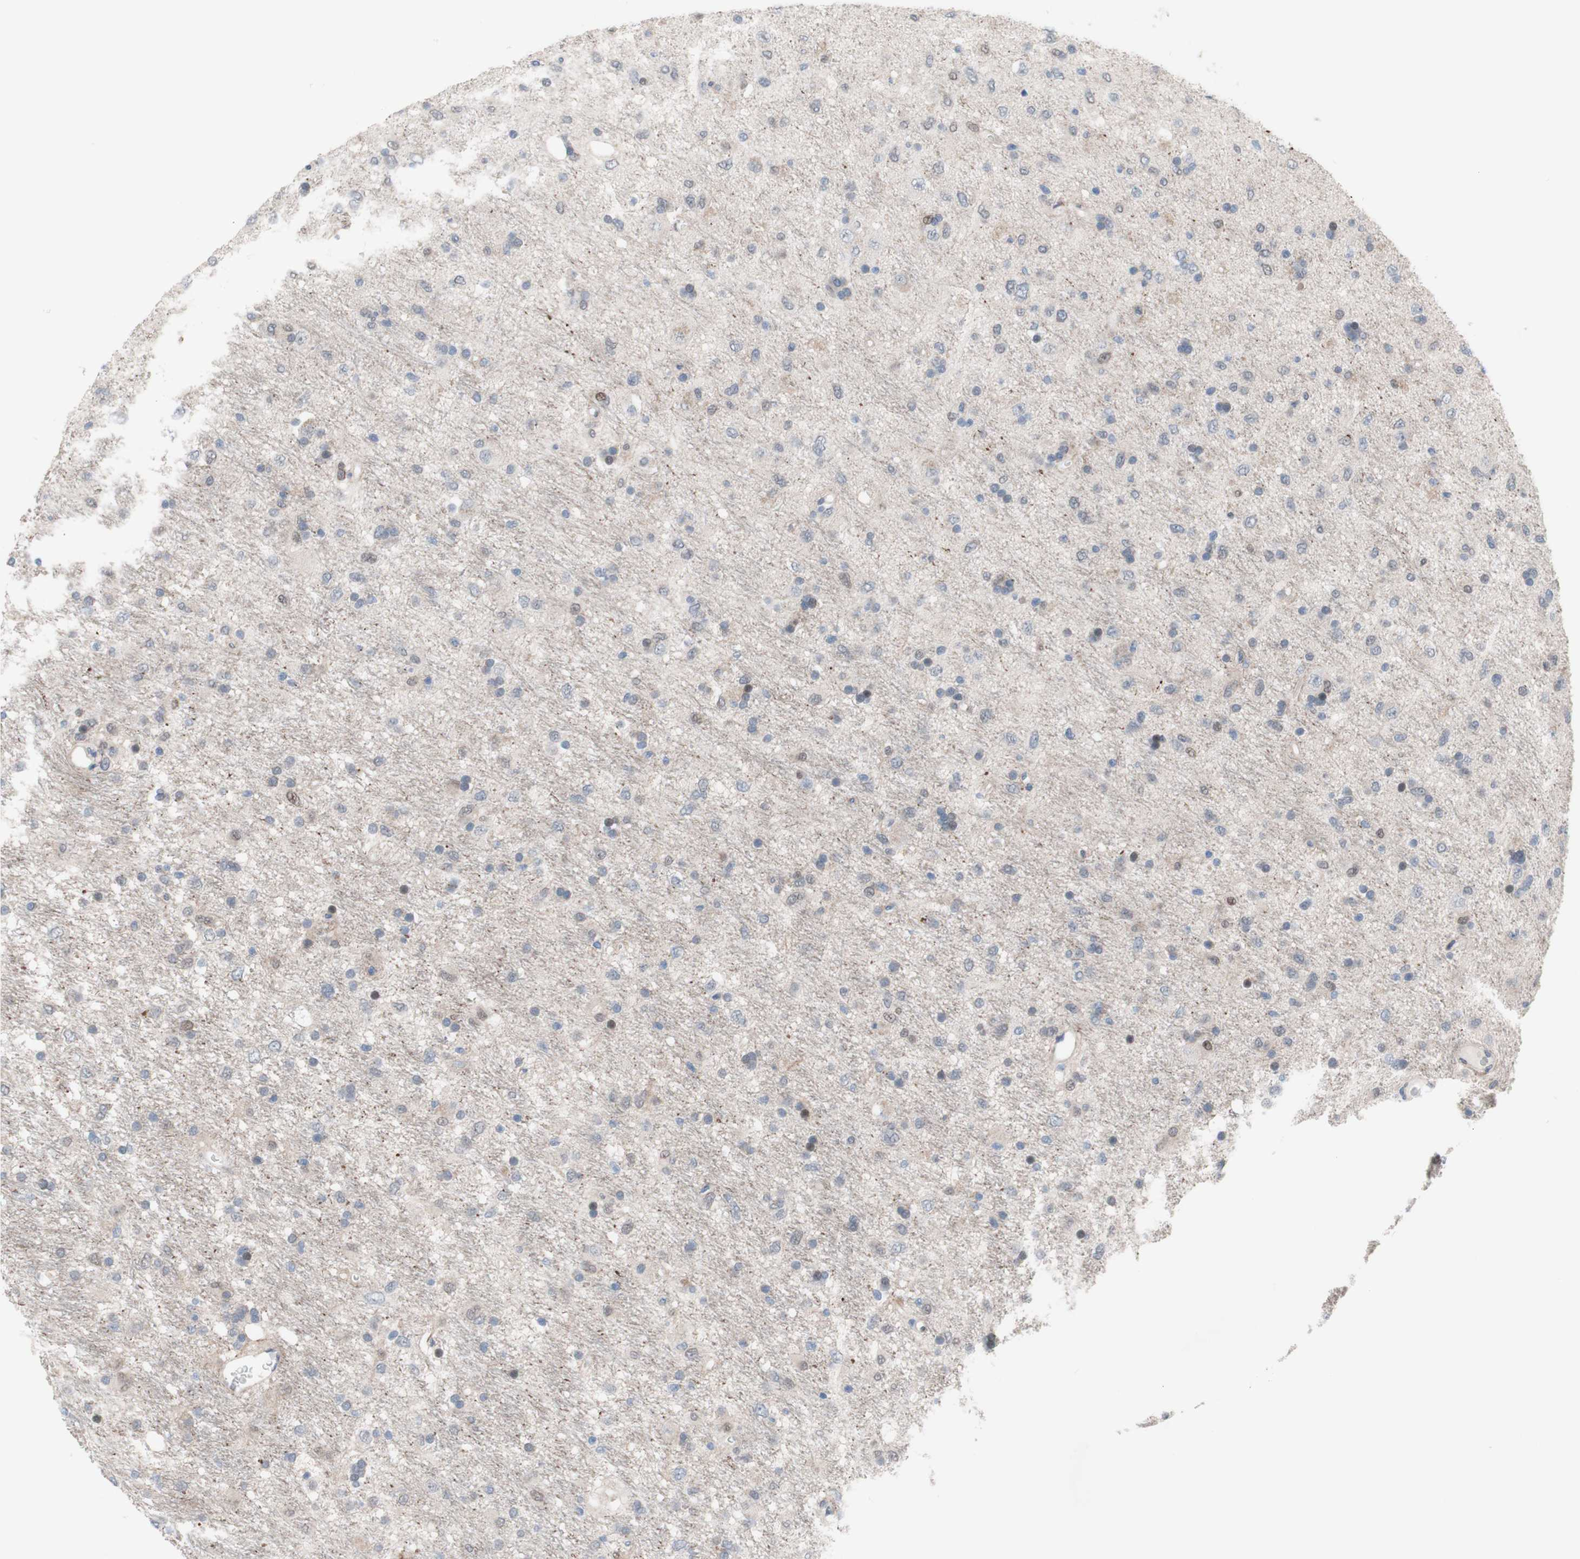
{"staining": {"intensity": "weak", "quantity": "<25%", "location": "cytoplasmic/membranous"}, "tissue": "glioma", "cell_type": "Tumor cells", "image_type": "cancer", "snomed": [{"axis": "morphology", "description": "Glioma, malignant, Low grade"}, {"axis": "topography", "description": "Brain"}], "caption": "High magnification brightfield microscopy of glioma stained with DAB (brown) and counterstained with hematoxylin (blue): tumor cells show no significant expression.", "gene": "PHTF2", "patient": {"sex": "male", "age": 77}}